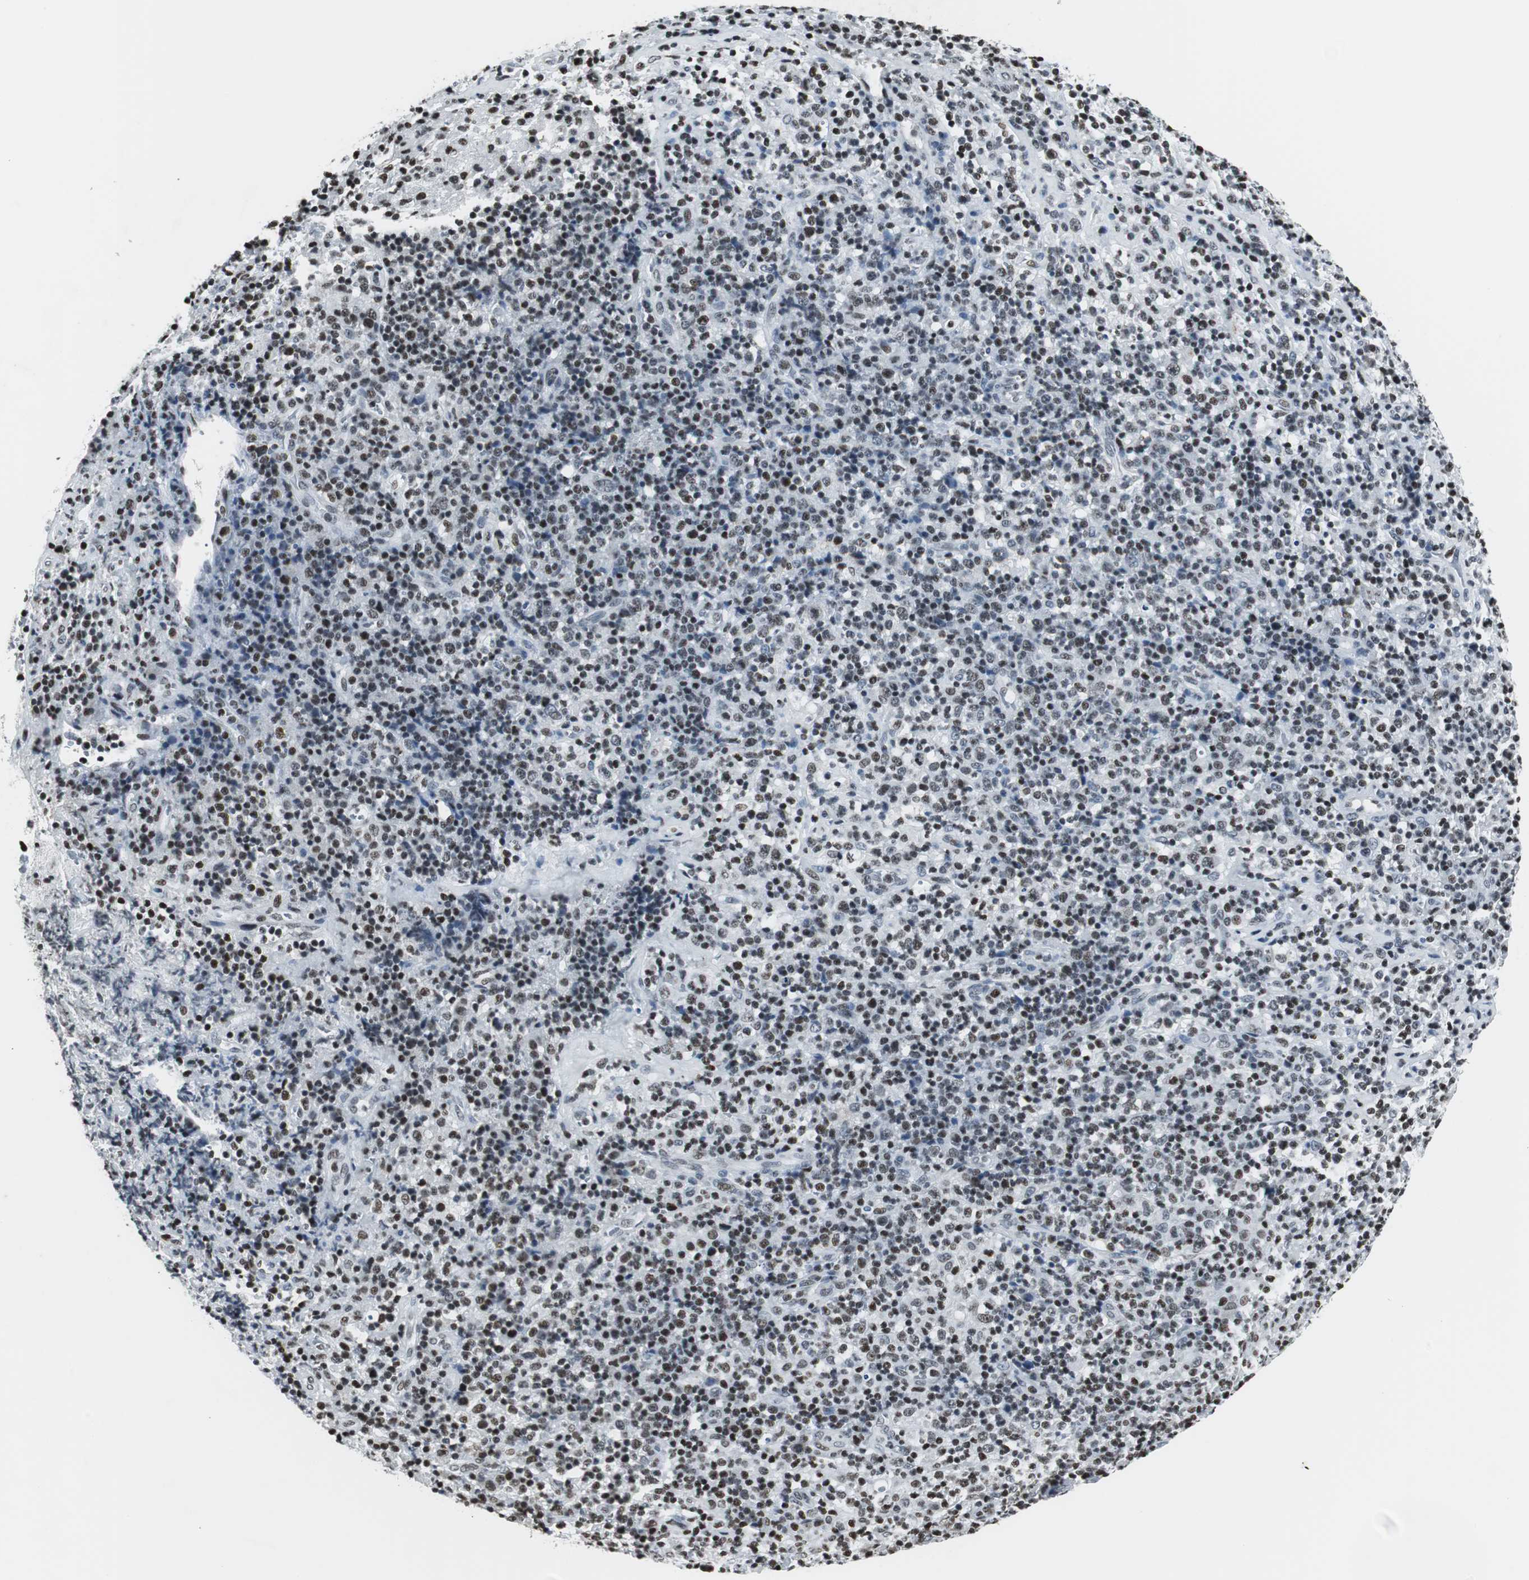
{"staining": {"intensity": "weak", "quantity": "<25%", "location": "nuclear"}, "tissue": "lymphoma", "cell_type": "Tumor cells", "image_type": "cancer", "snomed": [{"axis": "morphology", "description": "Hodgkin's disease, NOS"}, {"axis": "topography", "description": "Lymph node"}], "caption": "Tumor cells show no significant staining in lymphoma. (DAB (3,3'-diaminobenzidine) IHC visualized using brightfield microscopy, high magnification).", "gene": "RBBP4", "patient": {"sex": "male", "age": 65}}